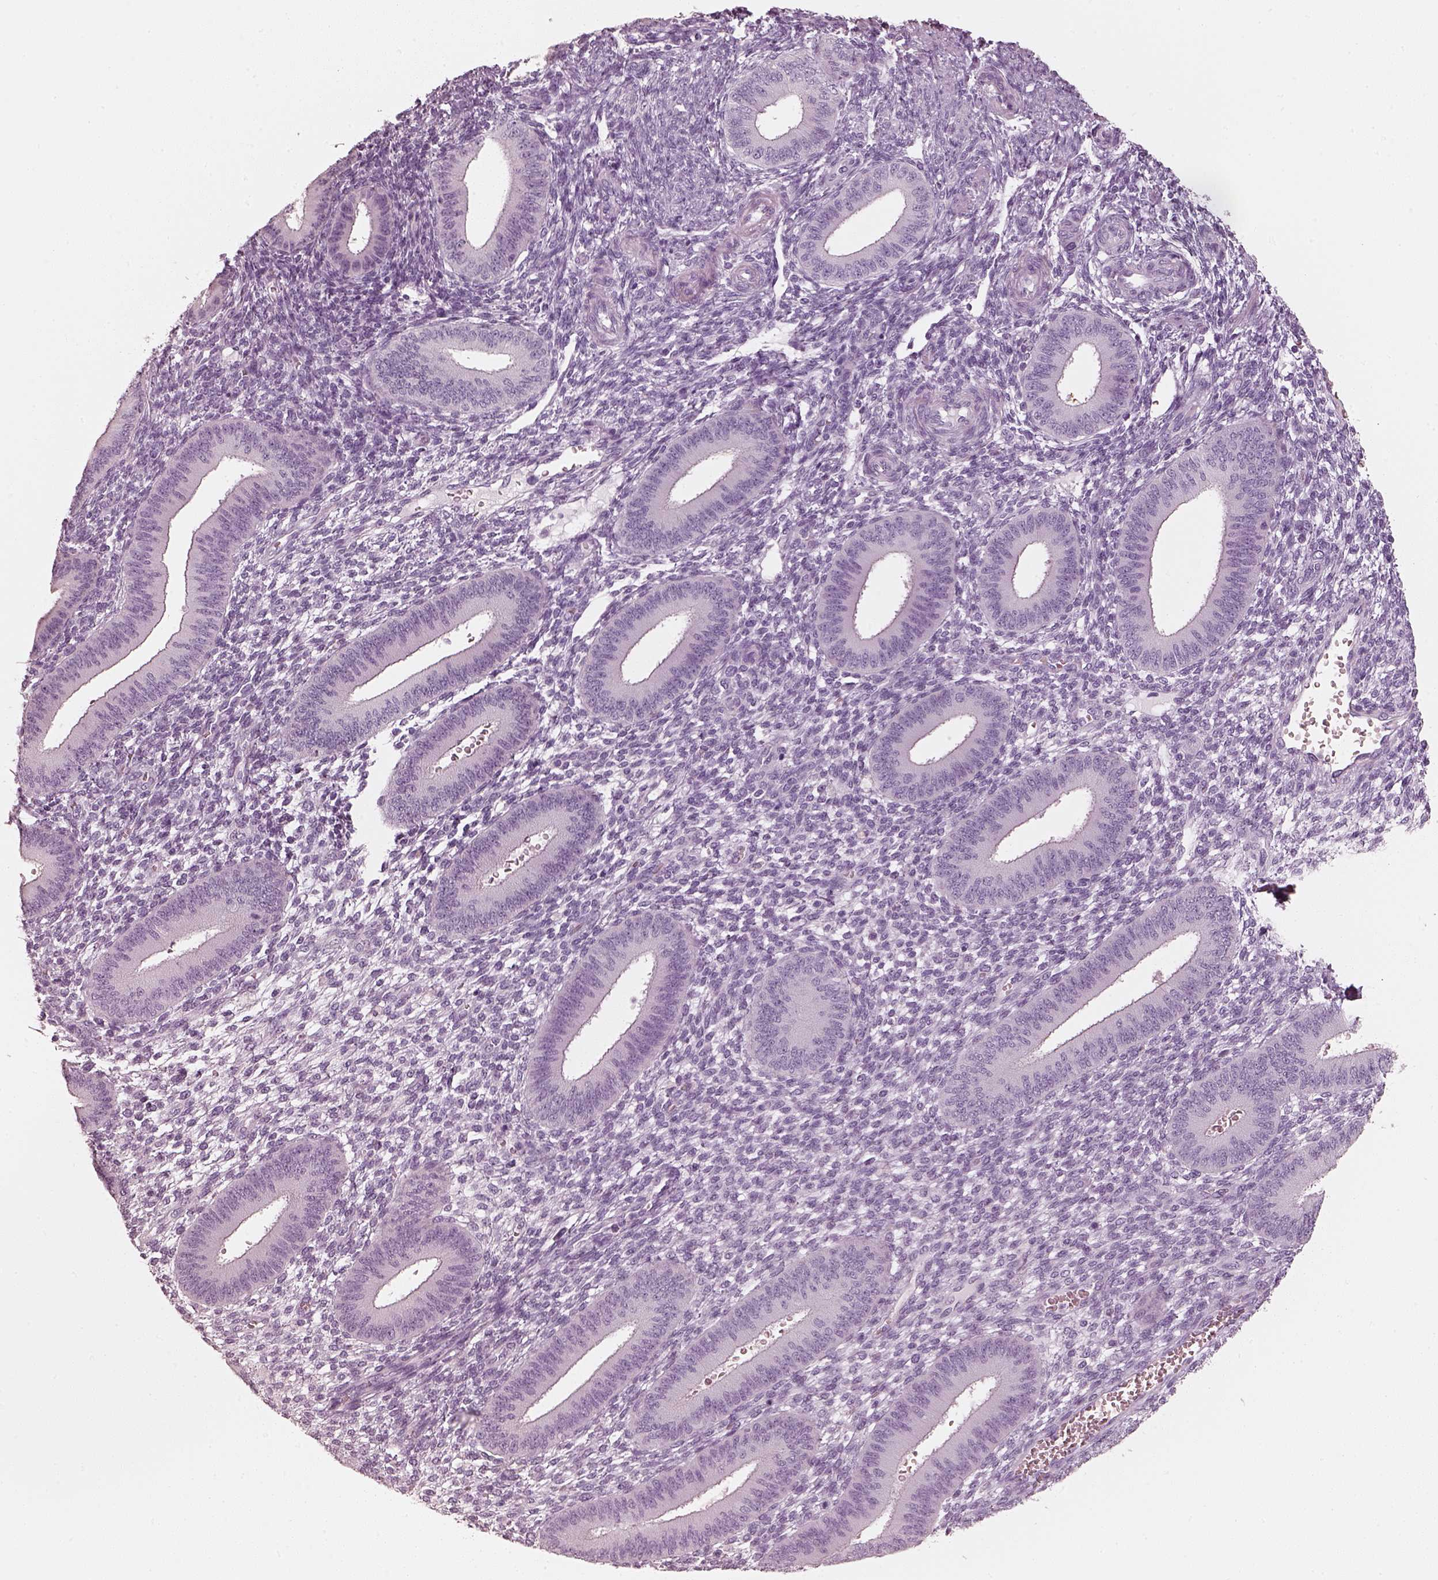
{"staining": {"intensity": "negative", "quantity": "none", "location": "none"}, "tissue": "endometrium", "cell_type": "Cells in endometrial stroma", "image_type": "normal", "snomed": [{"axis": "morphology", "description": "Normal tissue, NOS"}, {"axis": "topography", "description": "Endometrium"}], "caption": "A histopathology image of endometrium stained for a protein exhibits no brown staining in cells in endometrial stroma.", "gene": "R3HDML", "patient": {"sex": "female", "age": 39}}